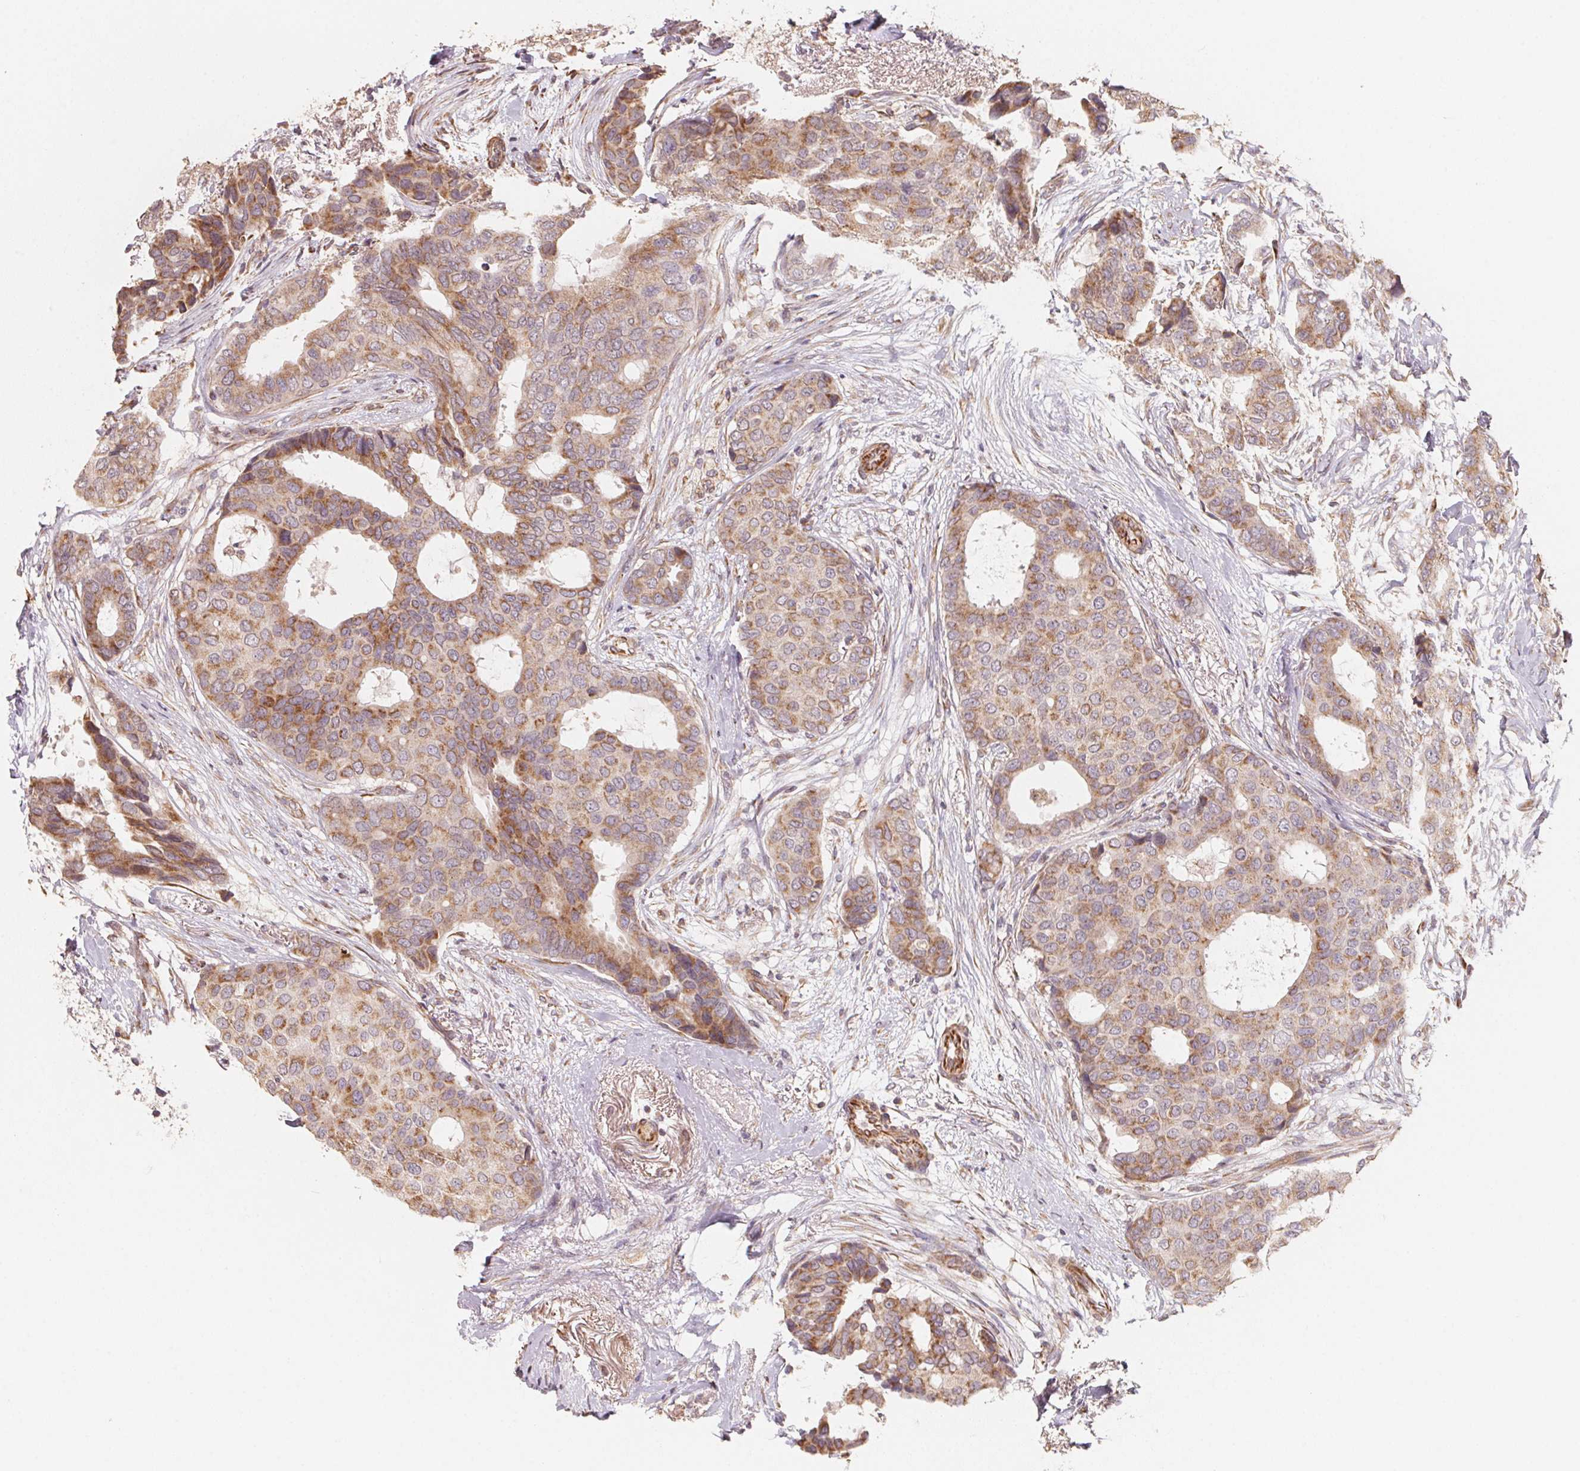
{"staining": {"intensity": "moderate", "quantity": "25%-75%", "location": "cytoplasmic/membranous"}, "tissue": "breast cancer", "cell_type": "Tumor cells", "image_type": "cancer", "snomed": [{"axis": "morphology", "description": "Duct carcinoma"}, {"axis": "topography", "description": "Breast"}], "caption": "A histopathology image showing moderate cytoplasmic/membranous positivity in approximately 25%-75% of tumor cells in breast cancer (intraductal carcinoma), as visualized by brown immunohistochemical staining.", "gene": "TSPAN12", "patient": {"sex": "female", "age": 75}}